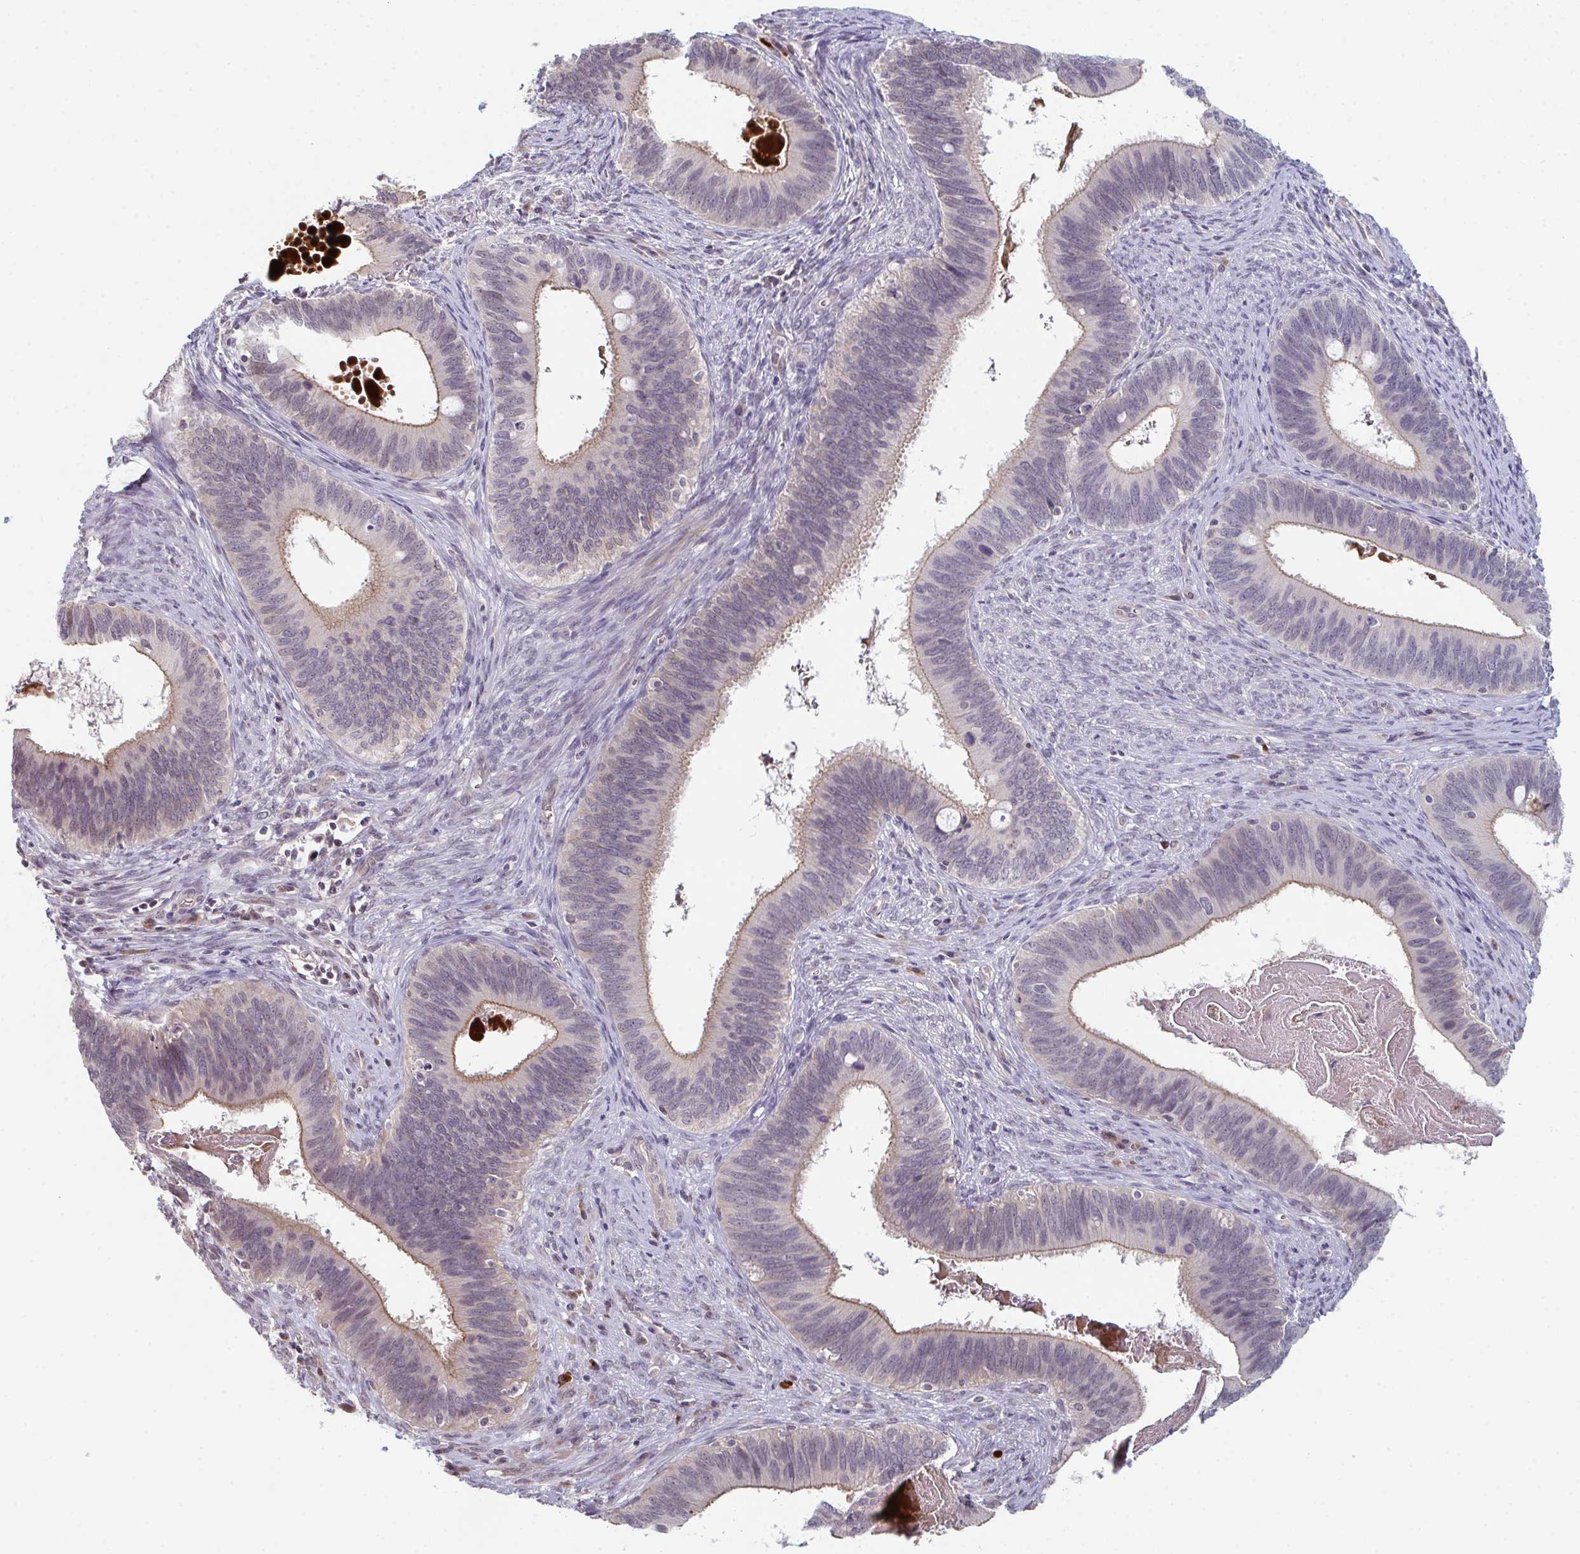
{"staining": {"intensity": "weak", "quantity": "25%-75%", "location": "cytoplasmic/membranous"}, "tissue": "cervical cancer", "cell_type": "Tumor cells", "image_type": "cancer", "snomed": [{"axis": "morphology", "description": "Adenocarcinoma, NOS"}, {"axis": "topography", "description": "Cervix"}], "caption": "Tumor cells display low levels of weak cytoplasmic/membranous expression in about 25%-75% of cells in cervical cancer (adenocarcinoma). The staining is performed using DAB brown chromogen to label protein expression. The nuclei are counter-stained blue using hematoxylin.", "gene": "ZNF214", "patient": {"sex": "female", "age": 42}}